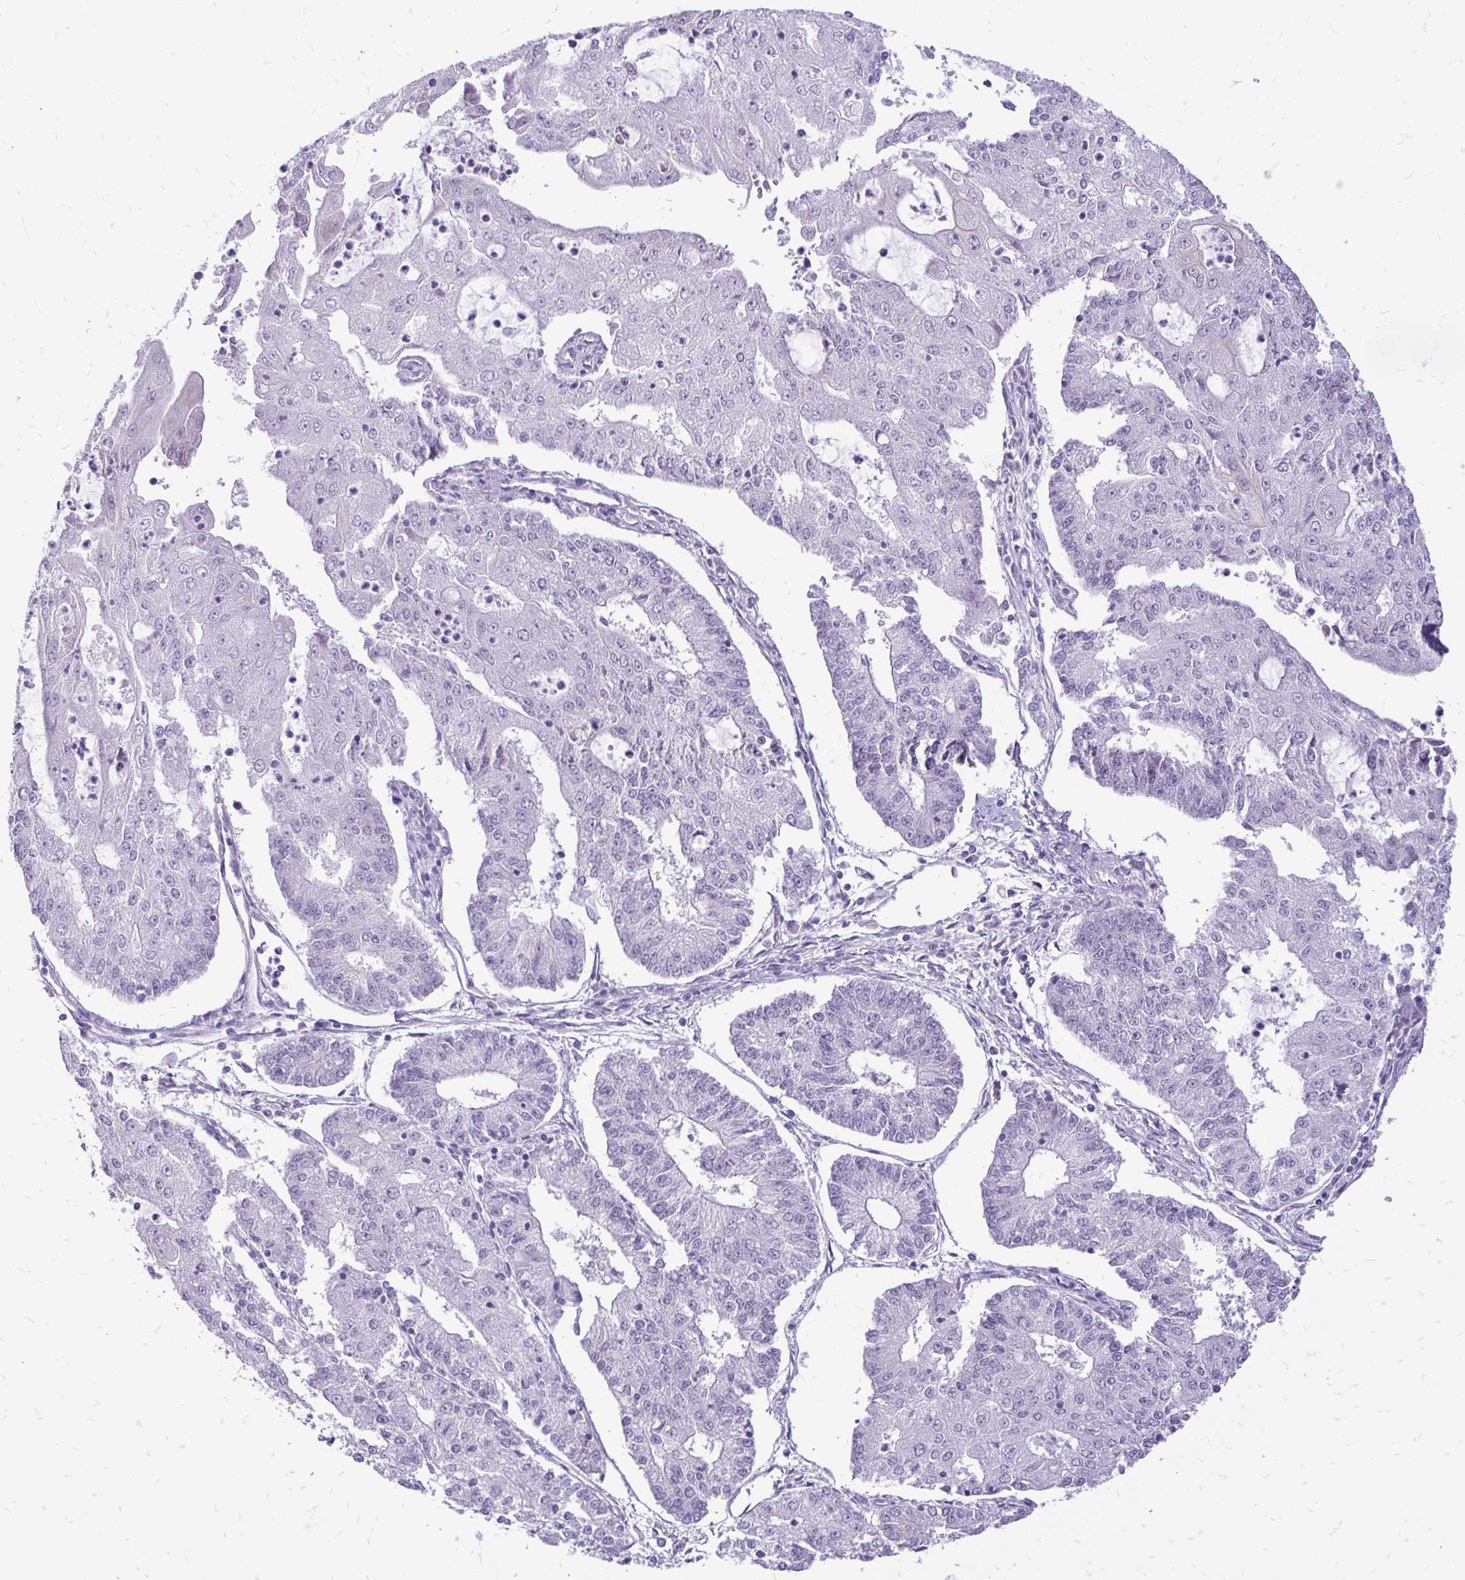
{"staining": {"intensity": "negative", "quantity": "none", "location": "none"}, "tissue": "endometrial cancer", "cell_type": "Tumor cells", "image_type": "cancer", "snomed": [{"axis": "morphology", "description": "Adenocarcinoma, NOS"}, {"axis": "topography", "description": "Endometrium"}], "caption": "This is an immunohistochemistry micrograph of adenocarcinoma (endometrial). There is no positivity in tumor cells.", "gene": "EPYC", "patient": {"sex": "female", "age": 56}}